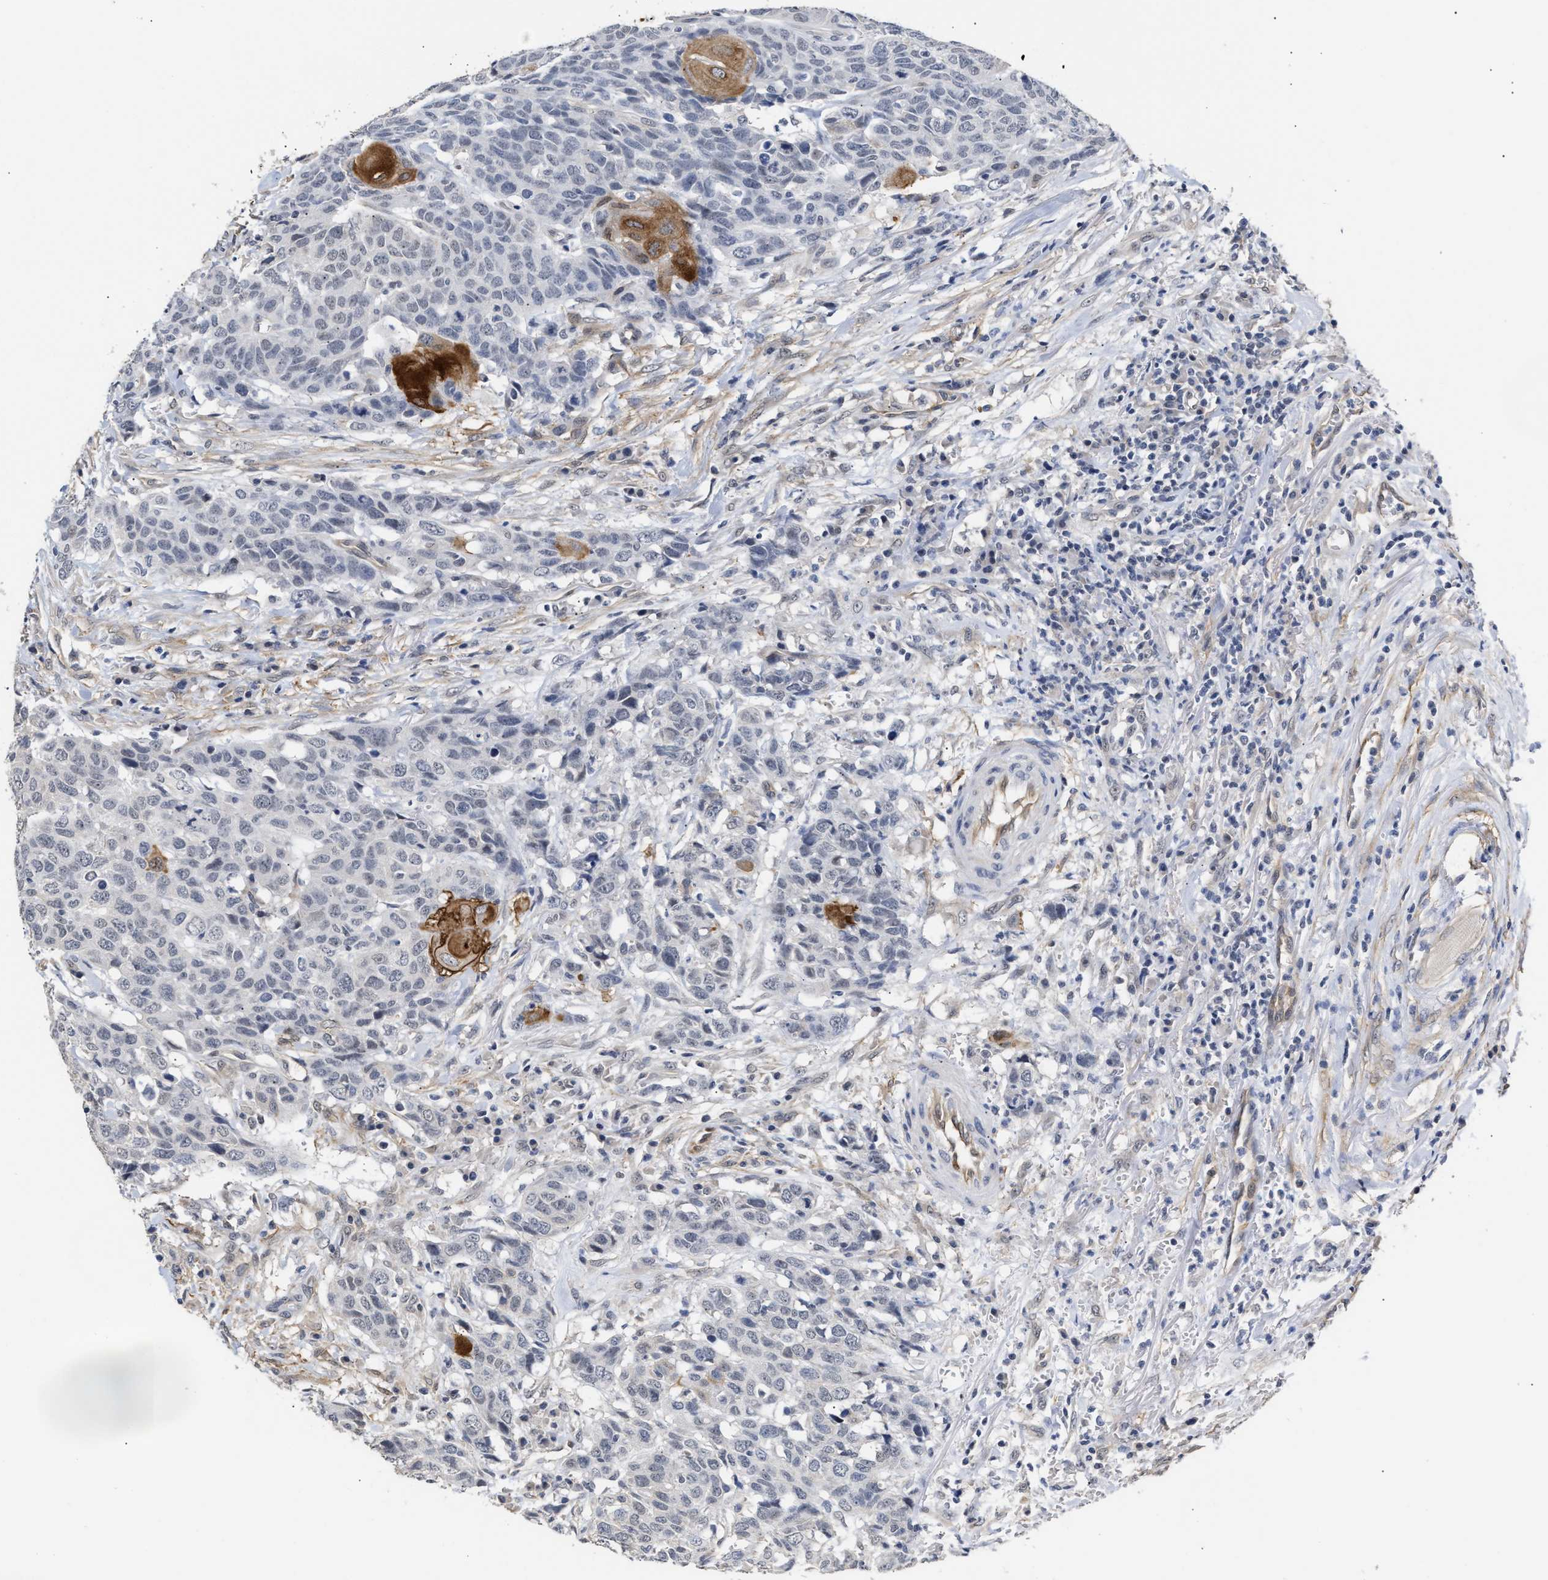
{"staining": {"intensity": "moderate", "quantity": "<25%", "location": "cytoplasmic/membranous"}, "tissue": "head and neck cancer", "cell_type": "Tumor cells", "image_type": "cancer", "snomed": [{"axis": "morphology", "description": "Squamous cell carcinoma, NOS"}, {"axis": "topography", "description": "Head-Neck"}], "caption": "Head and neck cancer (squamous cell carcinoma) stained for a protein (brown) demonstrates moderate cytoplasmic/membranous positive expression in about <25% of tumor cells.", "gene": "AHNAK2", "patient": {"sex": "male", "age": 66}}